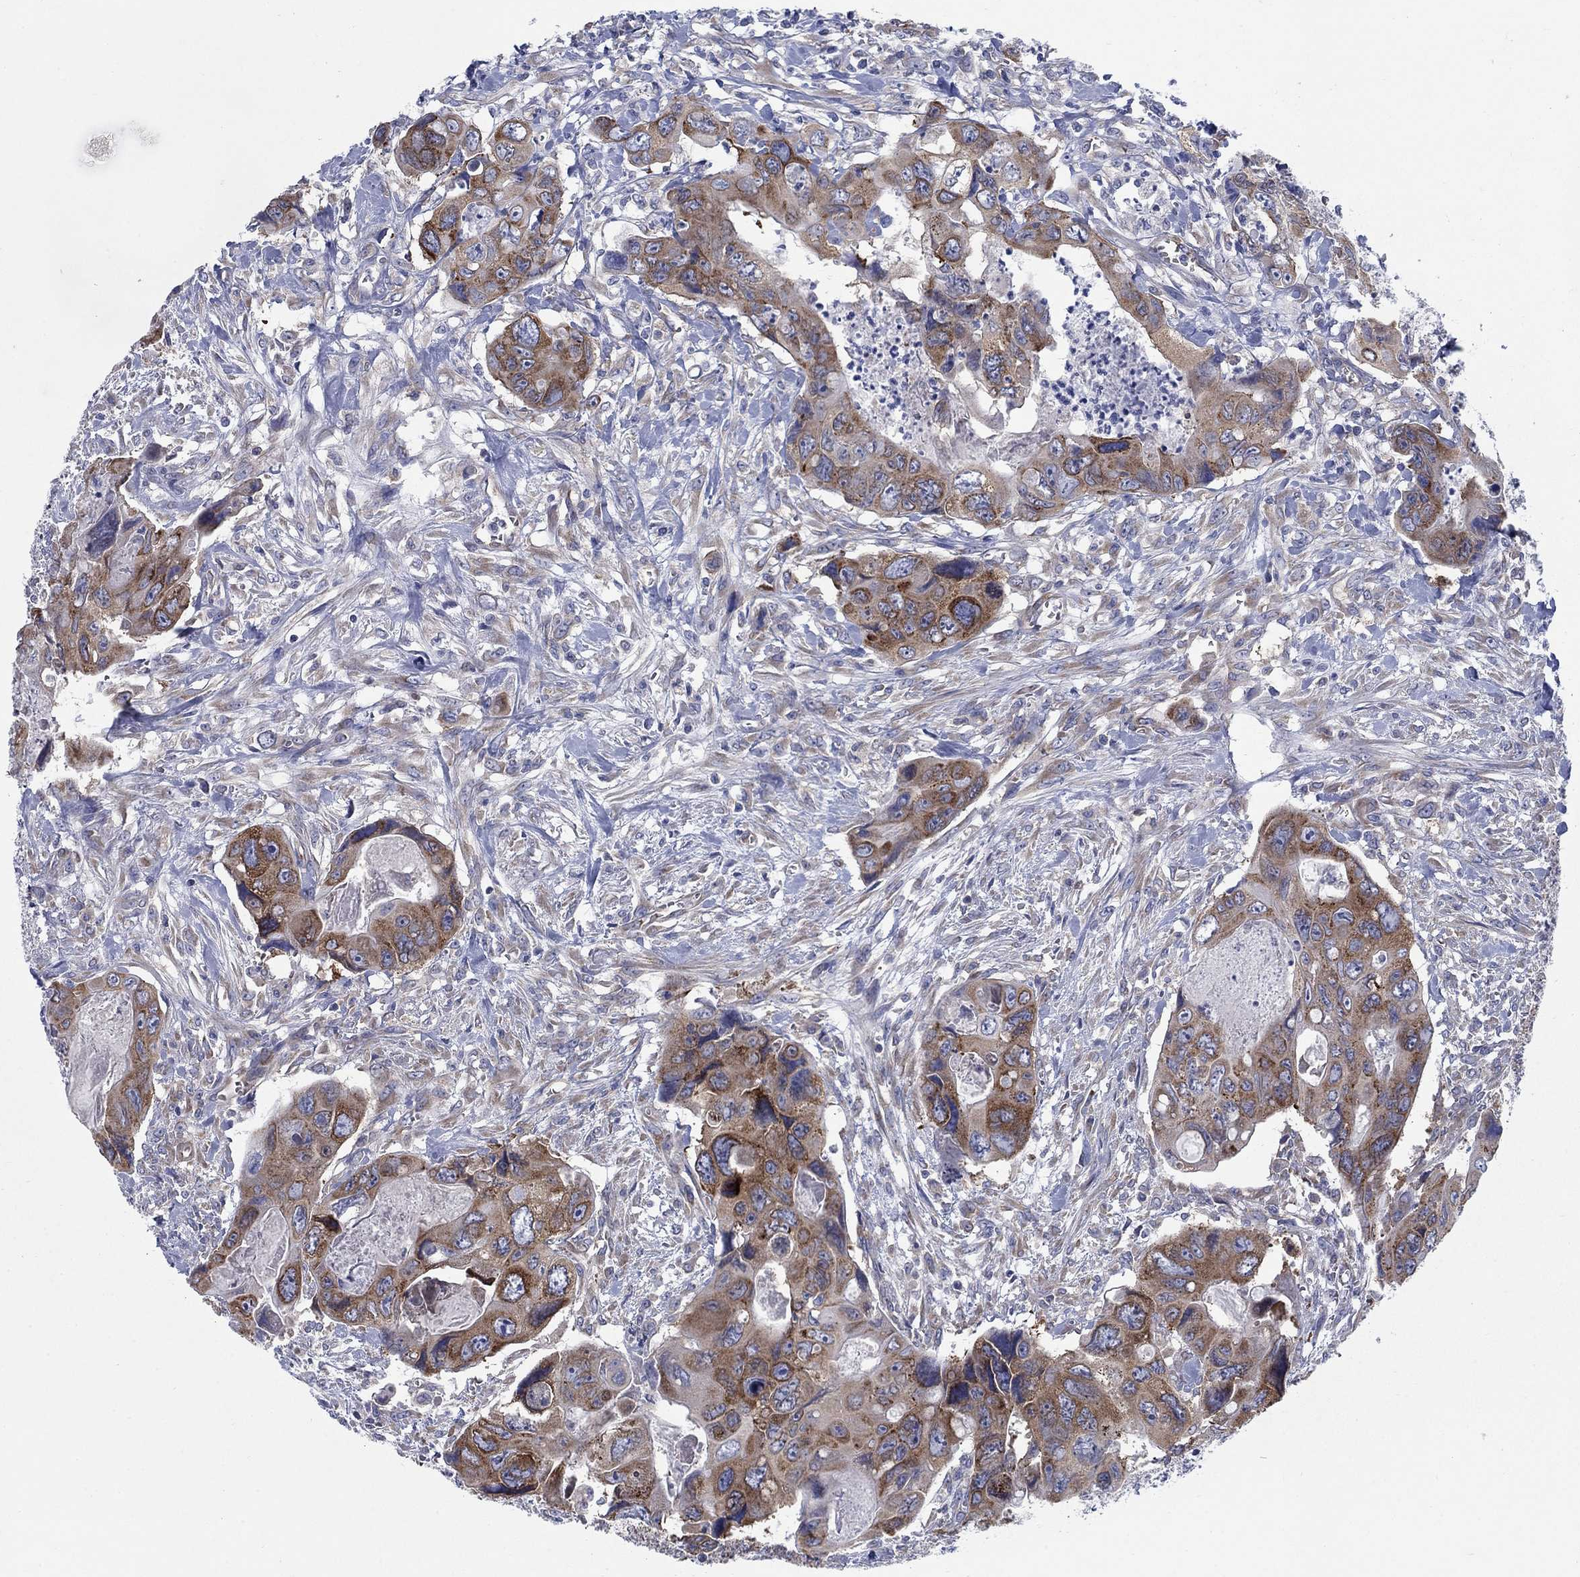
{"staining": {"intensity": "strong", "quantity": "<25%", "location": "cytoplasmic/membranous"}, "tissue": "colorectal cancer", "cell_type": "Tumor cells", "image_type": "cancer", "snomed": [{"axis": "morphology", "description": "Adenocarcinoma, NOS"}, {"axis": "topography", "description": "Rectum"}], "caption": "About <25% of tumor cells in colorectal cancer (adenocarcinoma) demonstrate strong cytoplasmic/membranous protein expression as visualized by brown immunohistochemical staining.", "gene": "TMEM59", "patient": {"sex": "male", "age": 62}}